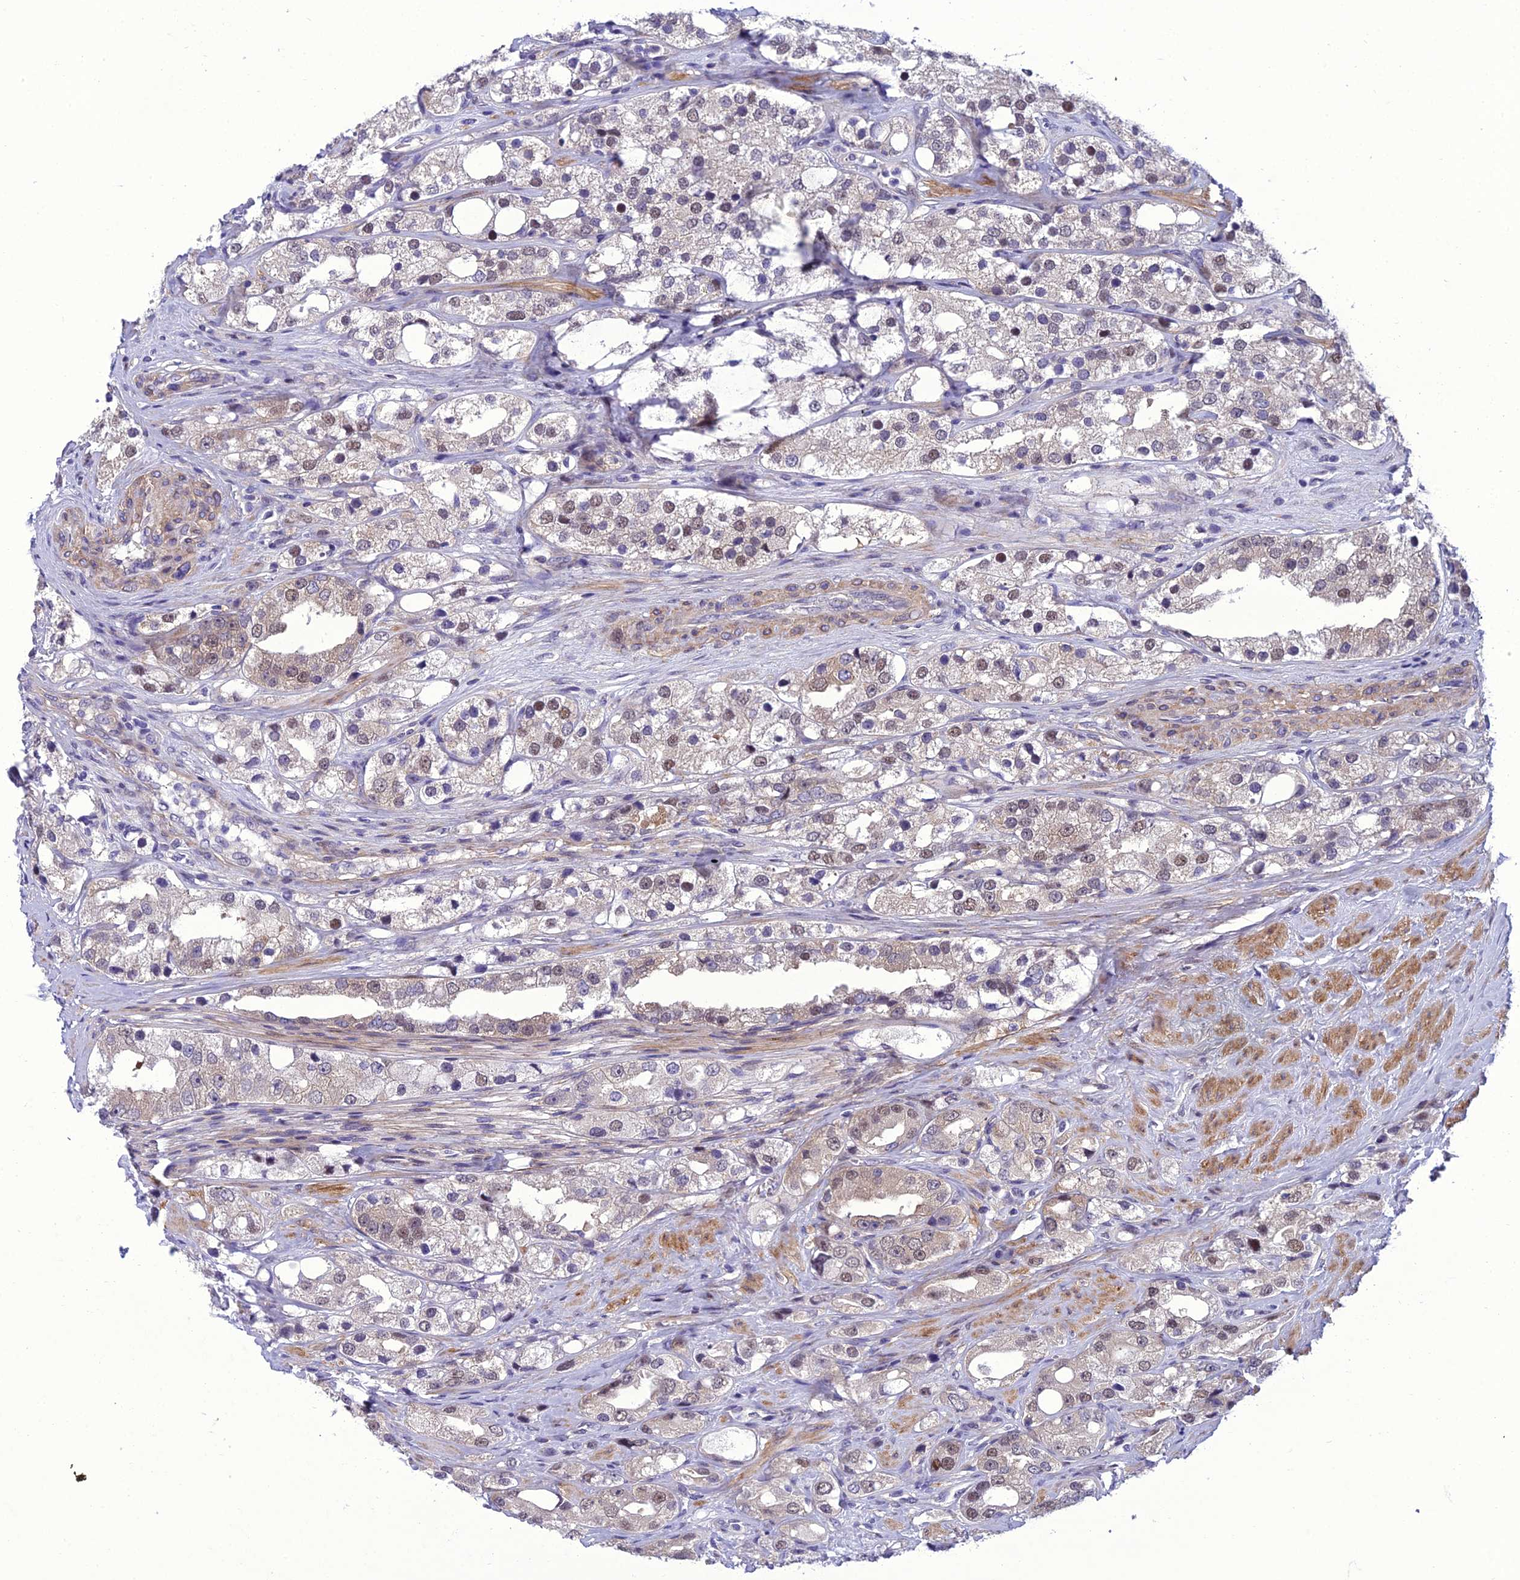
{"staining": {"intensity": "moderate", "quantity": "<25%", "location": "cytoplasmic/membranous,nuclear"}, "tissue": "prostate cancer", "cell_type": "Tumor cells", "image_type": "cancer", "snomed": [{"axis": "morphology", "description": "Adenocarcinoma, NOS"}, {"axis": "topography", "description": "Prostate"}], "caption": "Moderate cytoplasmic/membranous and nuclear expression is appreciated in about <25% of tumor cells in prostate cancer.", "gene": "GAB4", "patient": {"sex": "male", "age": 79}}